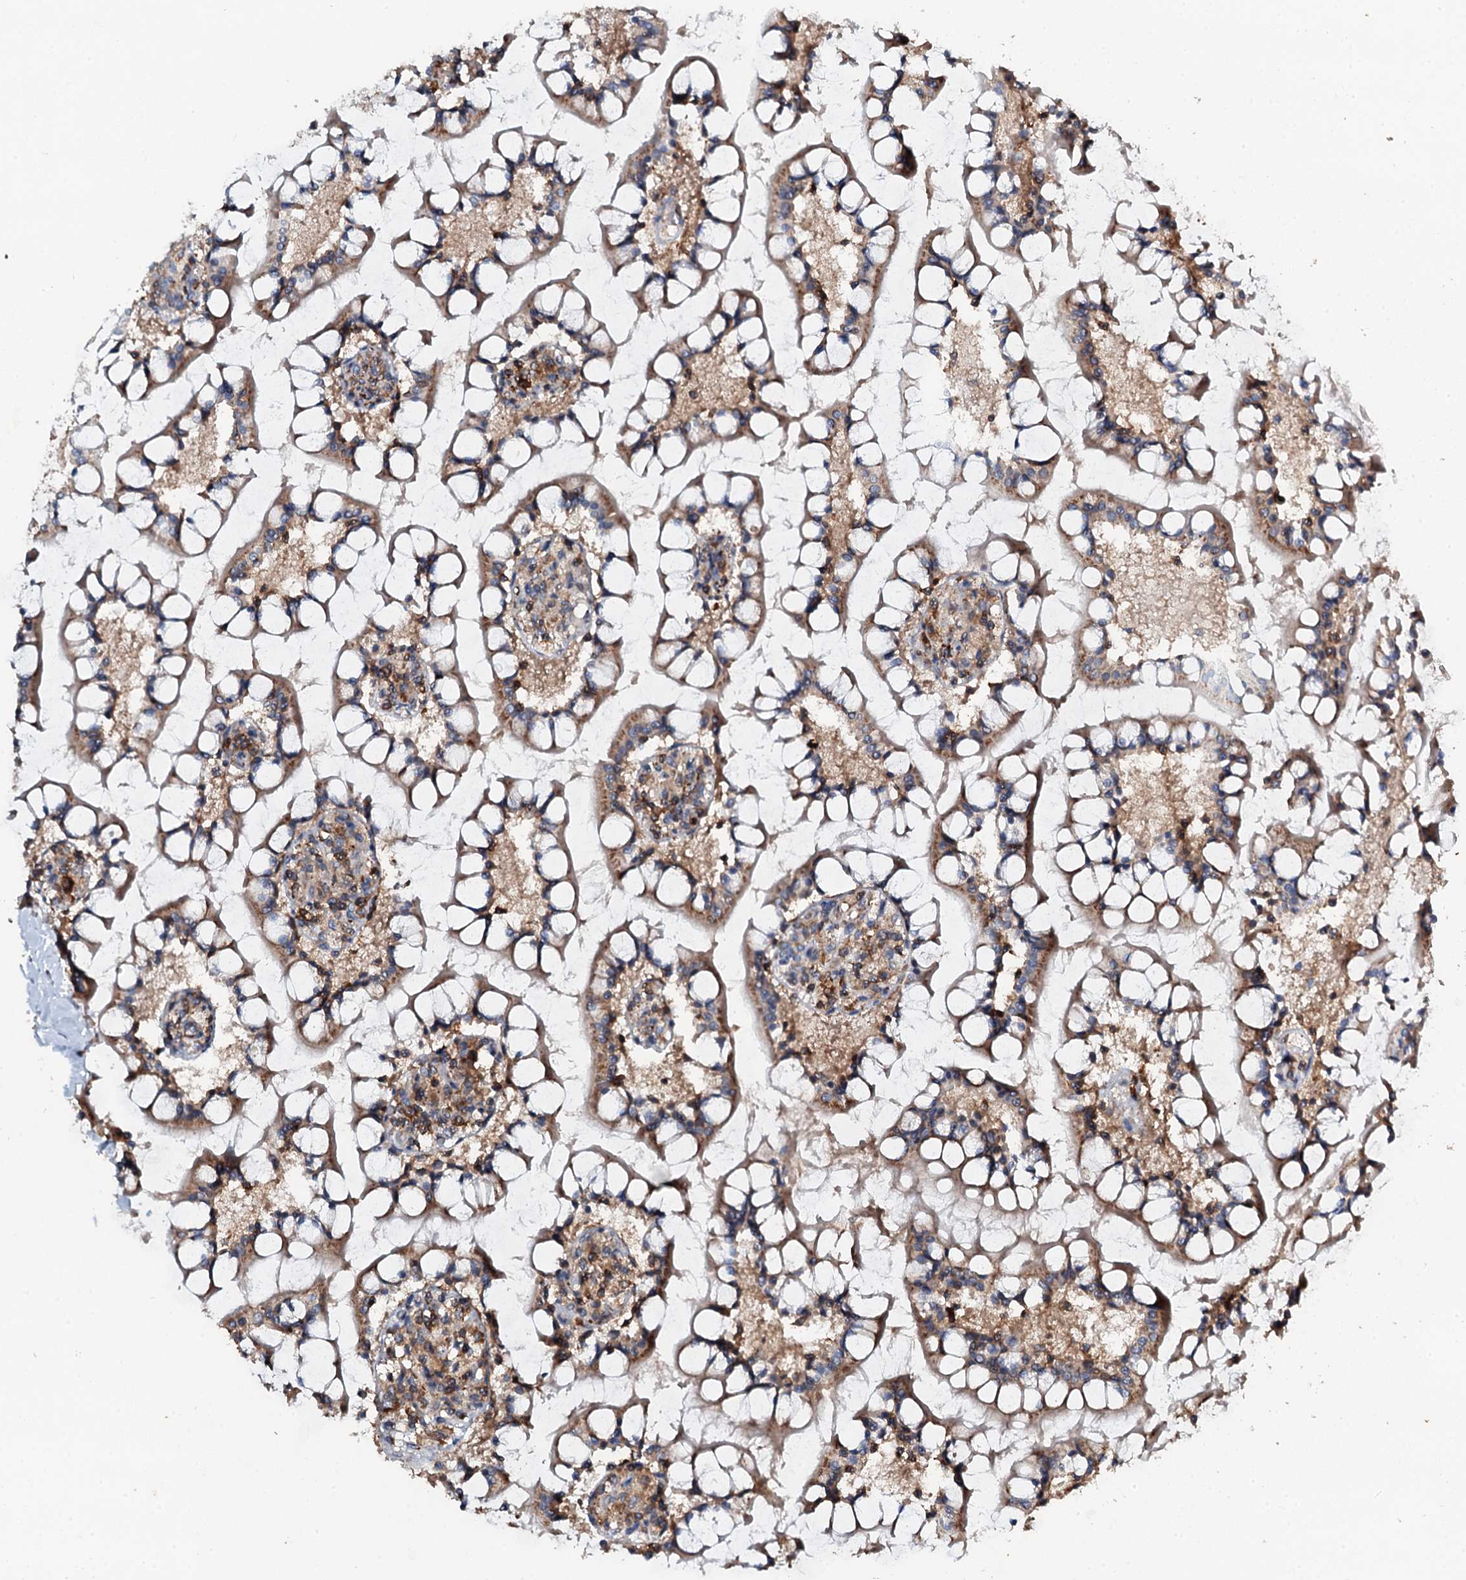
{"staining": {"intensity": "moderate", "quantity": ">75%", "location": "cytoplasmic/membranous"}, "tissue": "small intestine", "cell_type": "Glandular cells", "image_type": "normal", "snomed": [{"axis": "morphology", "description": "Normal tissue, NOS"}, {"axis": "topography", "description": "Small intestine"}], "caption": "Protein analysis of unremarkable small intestine demonstrates moderate cytoplasmic/membranous positivity in about >75% of glandular cells.", "gene": "GRK2", "patient": {"sex": "male", "age": 52}}